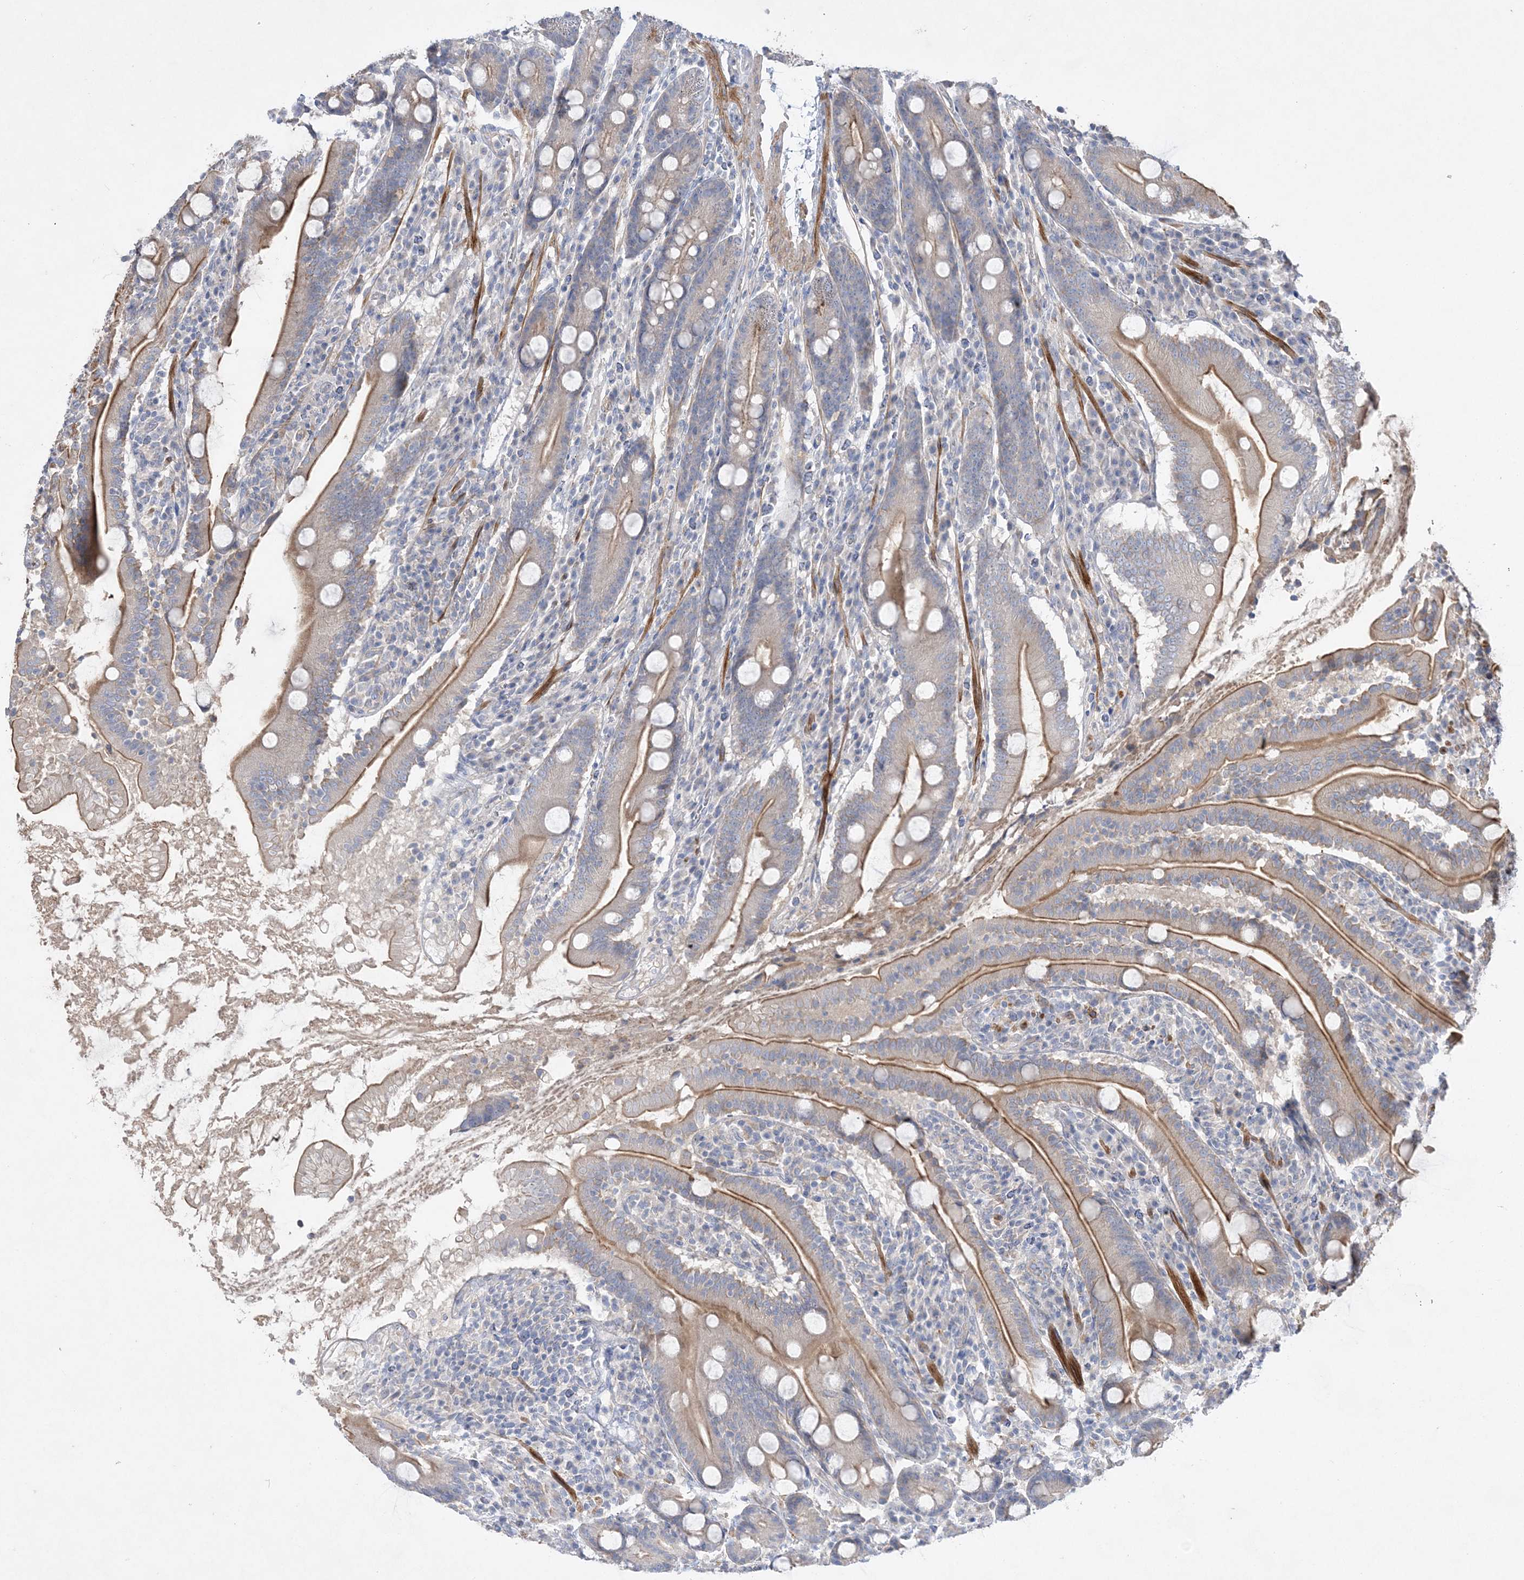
{"staining": {"intensity": "moderate", "quantity": ">75%", "location": "cytoplasmic/membranous"}, "tissue": "duodenum", "cell_type": "Glandular cells", "image_type": "normal", "snomed": [{"axis": "morphology", "description": "Normal tissue, NOS"}, {"axis": "topography", "description": "Duodenum"}], "caption": "Immunohistochemical staining of normal human duodenum shows >75% levels of moderate cytoplasmic/membranous protein expression in about >75% of glandular cells.", "gene": "ADCK2", "patient": {"sex": "male", "age": 35}}